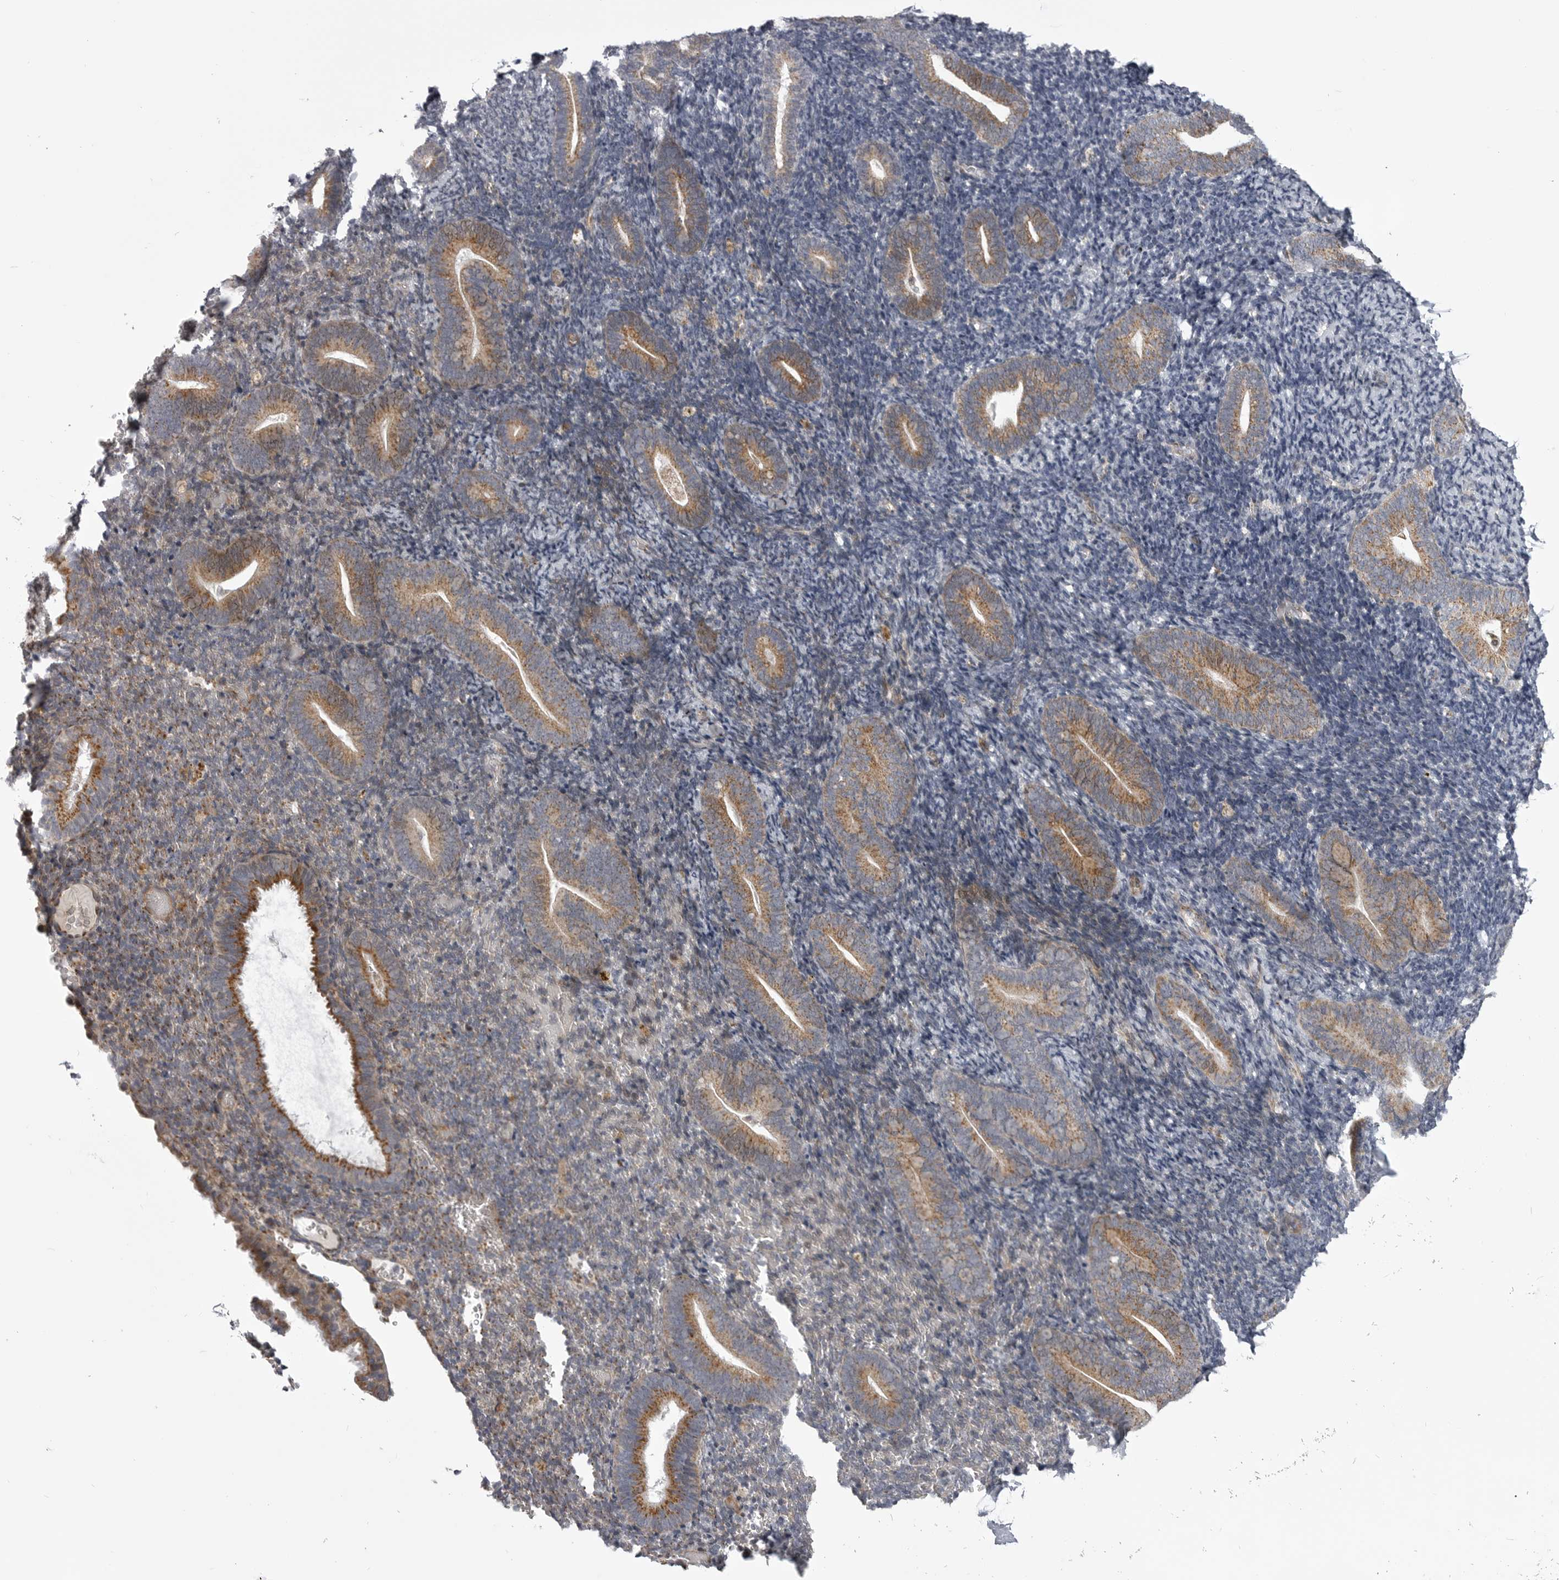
{"staining": {"intensity": "weak", "quantity": "<25%", "location": "cytoplasmic/membranous"}, "tissue": "endometrium", "cell_type": "Cells in endometrial stroma", "image_type": "normal", "snomed": [{"axis": "morphology", "description": "Normal tissue, NOS"}, {"axis": "topography", "description": "Endometrium"}], "caption": "This is an immunohistochemistry (IHC) histopathology image of unremarkable endometrium. There is no staining in cells in endometrial stroma.", "gene": "TMPRSS11F", "patient": {"sex": "female", "age": 51}}